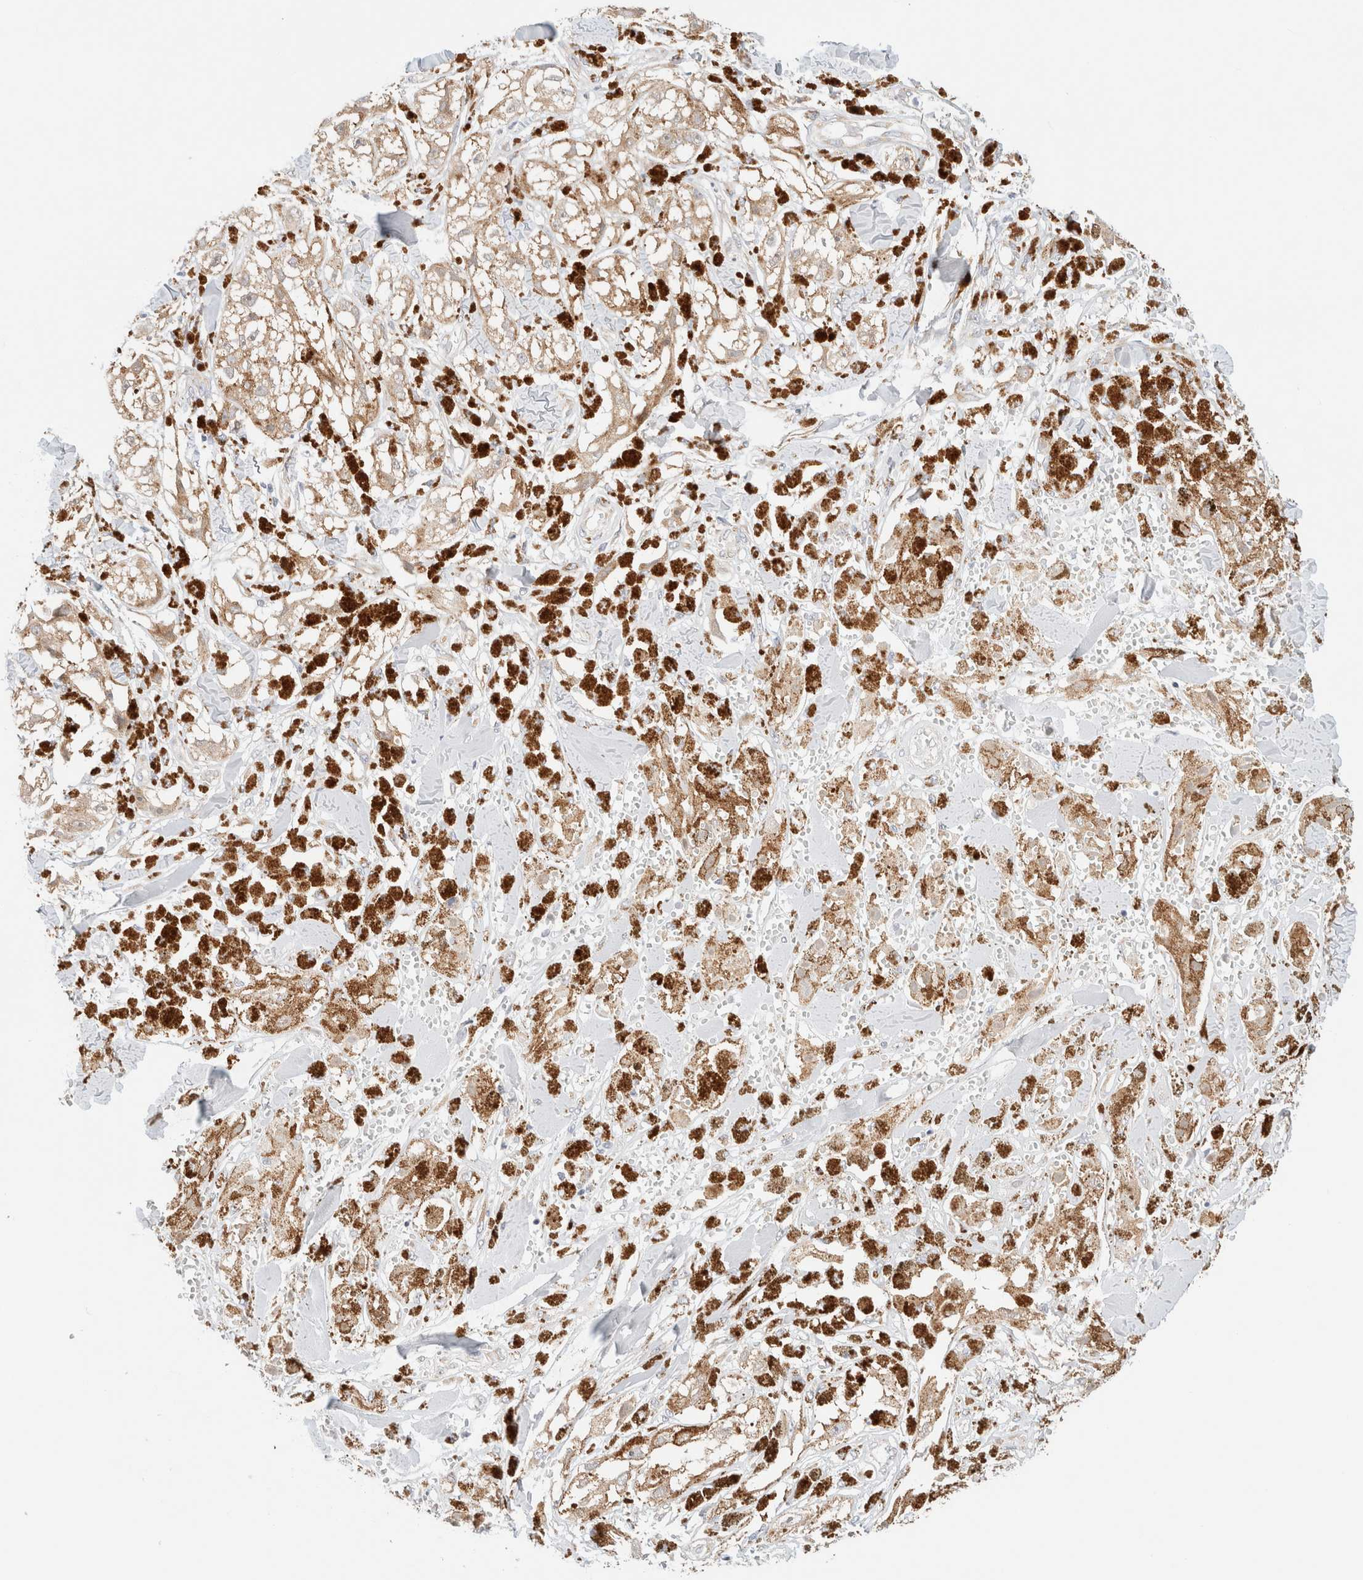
{"staining": {"intensity": "weak", "quantity": ">75%", "location": "cytoplasmic/membranous"}, "tissue": "melanoma", "cell_type": "Tumor cells", "image_type": "cancer", "snomed": [{"axis": "morphology", "description": "Malignant melanoma, NOS"}, {"axis": "topography", "description": "Skin"}], "caption": "Tumor cells exhibit weak cytoplasmic/membranous staining in about >75% of cells in malignant melanoma.", "gene": "RRP15", "patient": {"sex": "male", "age": 88}}